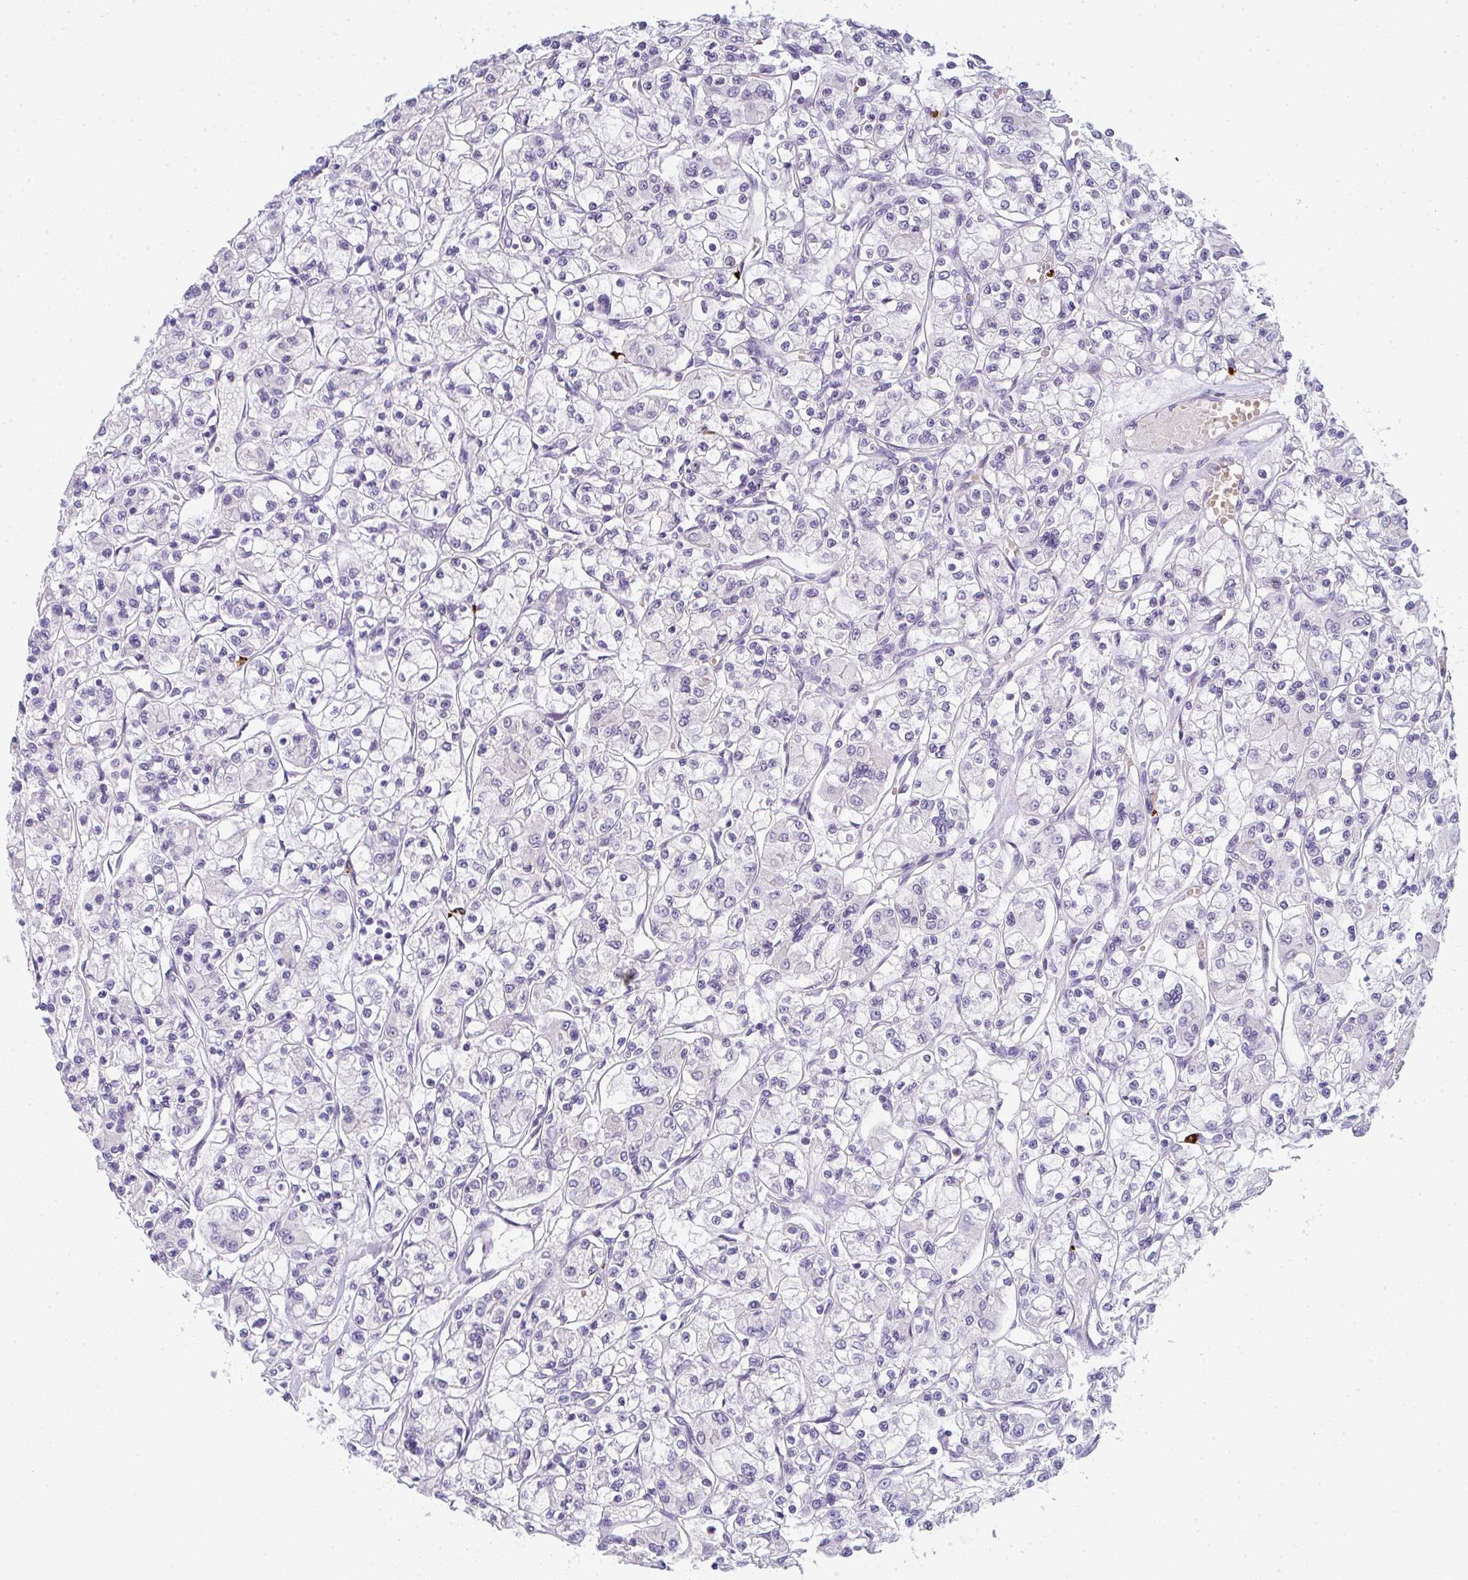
{"staining": {"intensity": "negative", "quantity": "none", "location": "none"}, "tissue": "renal cancer", "cell_type": "Tumor cells", "image_type": "cancer", "snomed": [{"axis": "morphology", "description": "Adenocarcinoma, NOS"}, {"axis": "topography", "description": "Kidney"}], "caption": "Immunohistochemistry (IHC) of renal cancer displays no positivity in tumor cells. (Immunohistochemistry (IHC), brightfield microscopy, high magnification).", "gene": "CACNA1S", "patient": {"sex": "female", "age": 59}}